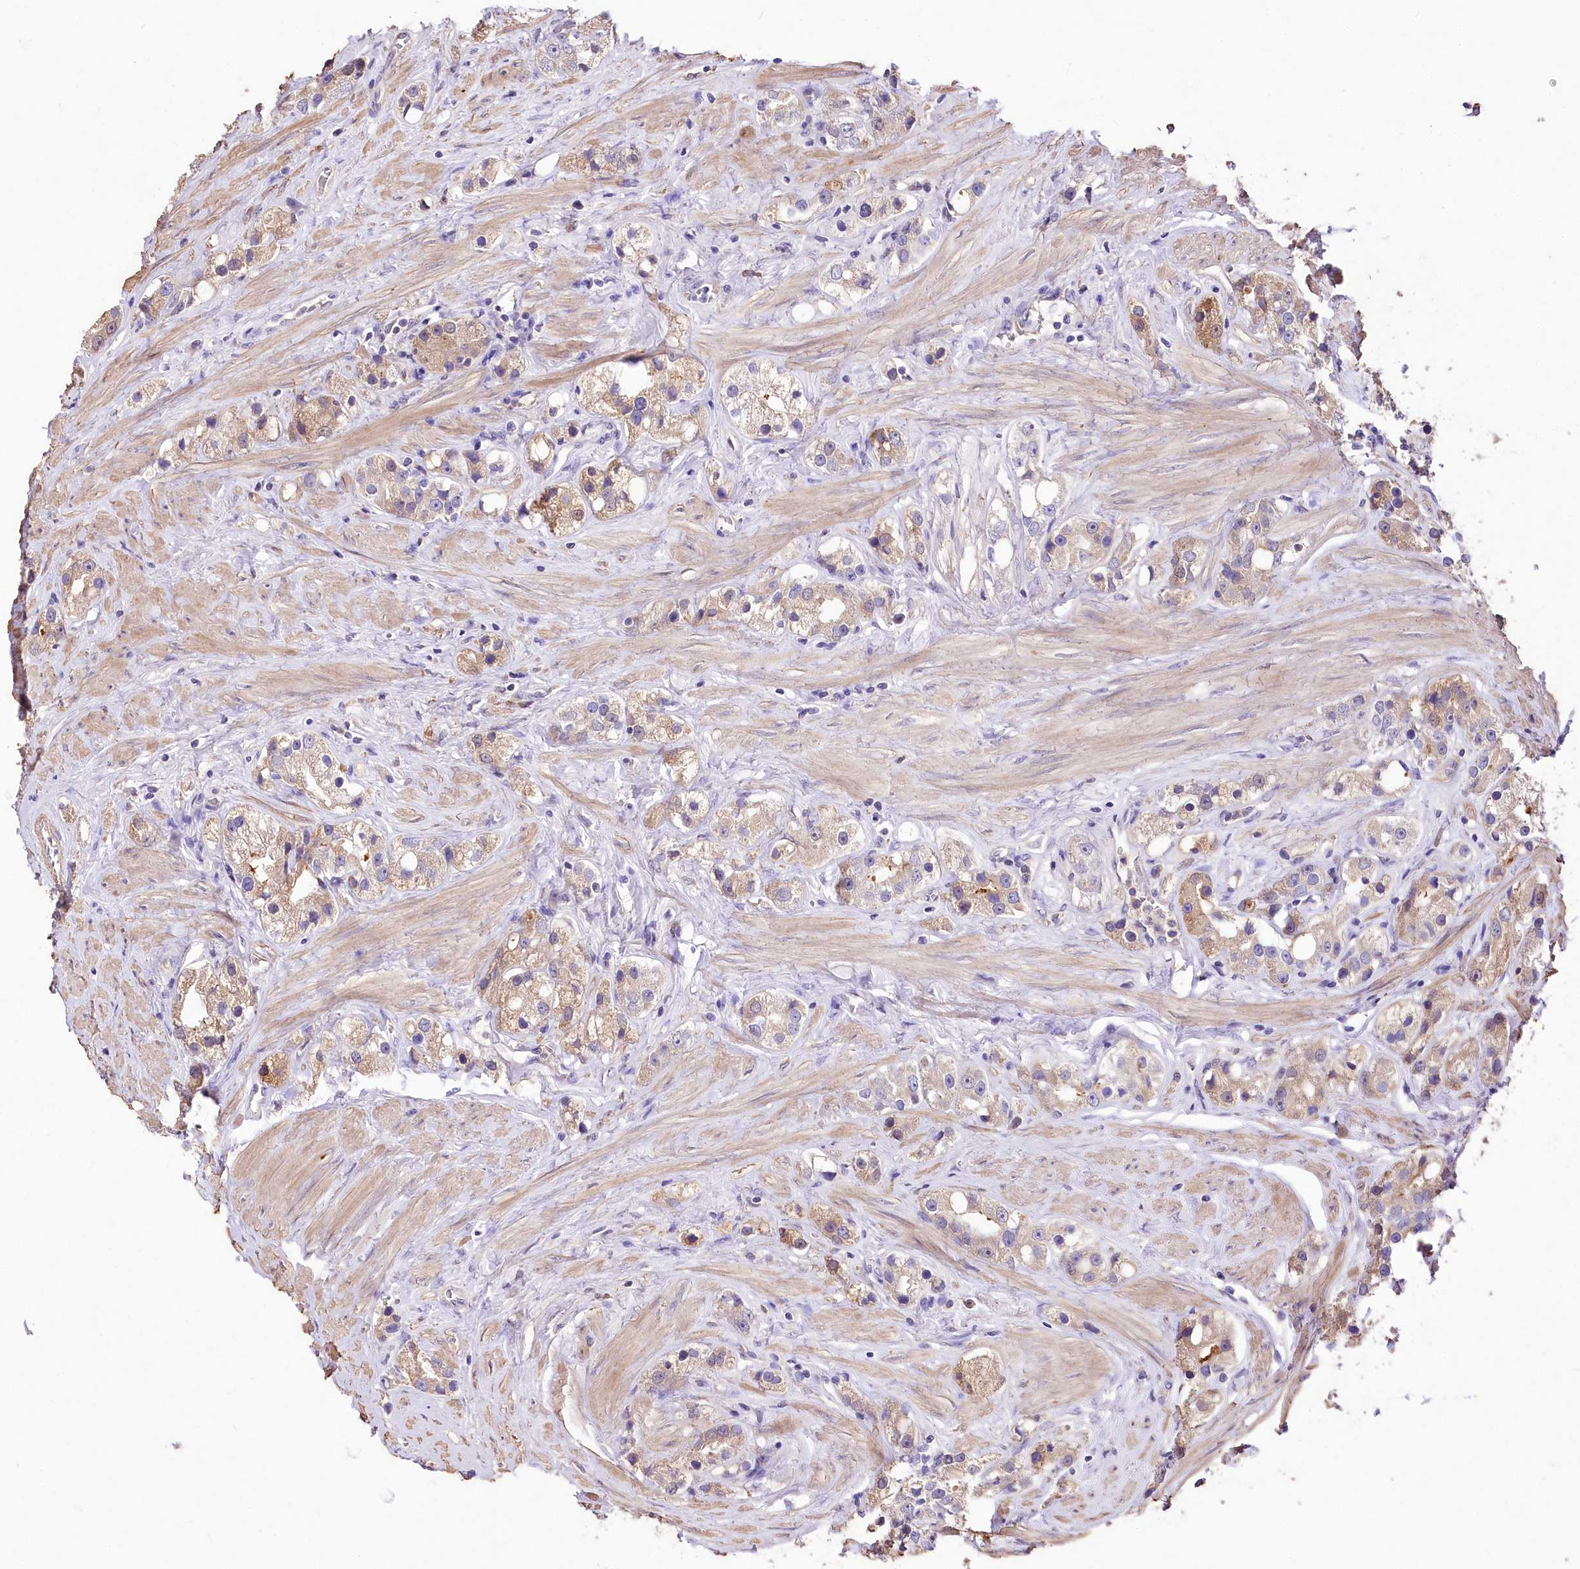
{"staining": {"intensity": "weak", "quantity": ">75%", "location": "cytoplasmic/membranous"}, "tissue": "prostate cancer", "cell_type": "Tumor cells", "image_type": "cancer", "snomed": [{"axis": "morphology", "description": "Adenocarcinoma, NOS"}, {"axis": "topography", "description": "Prostate"}], "caption": "Approximately >75% of tumor cells in prostate cancer (adenocarcinoma) exhibit weak cytoplasmic/membranous protein staining as visualized by brown immunohistochemical staining.", "gene": "PCYOX1L", "patient": {"sex": "male", "age": 79}}